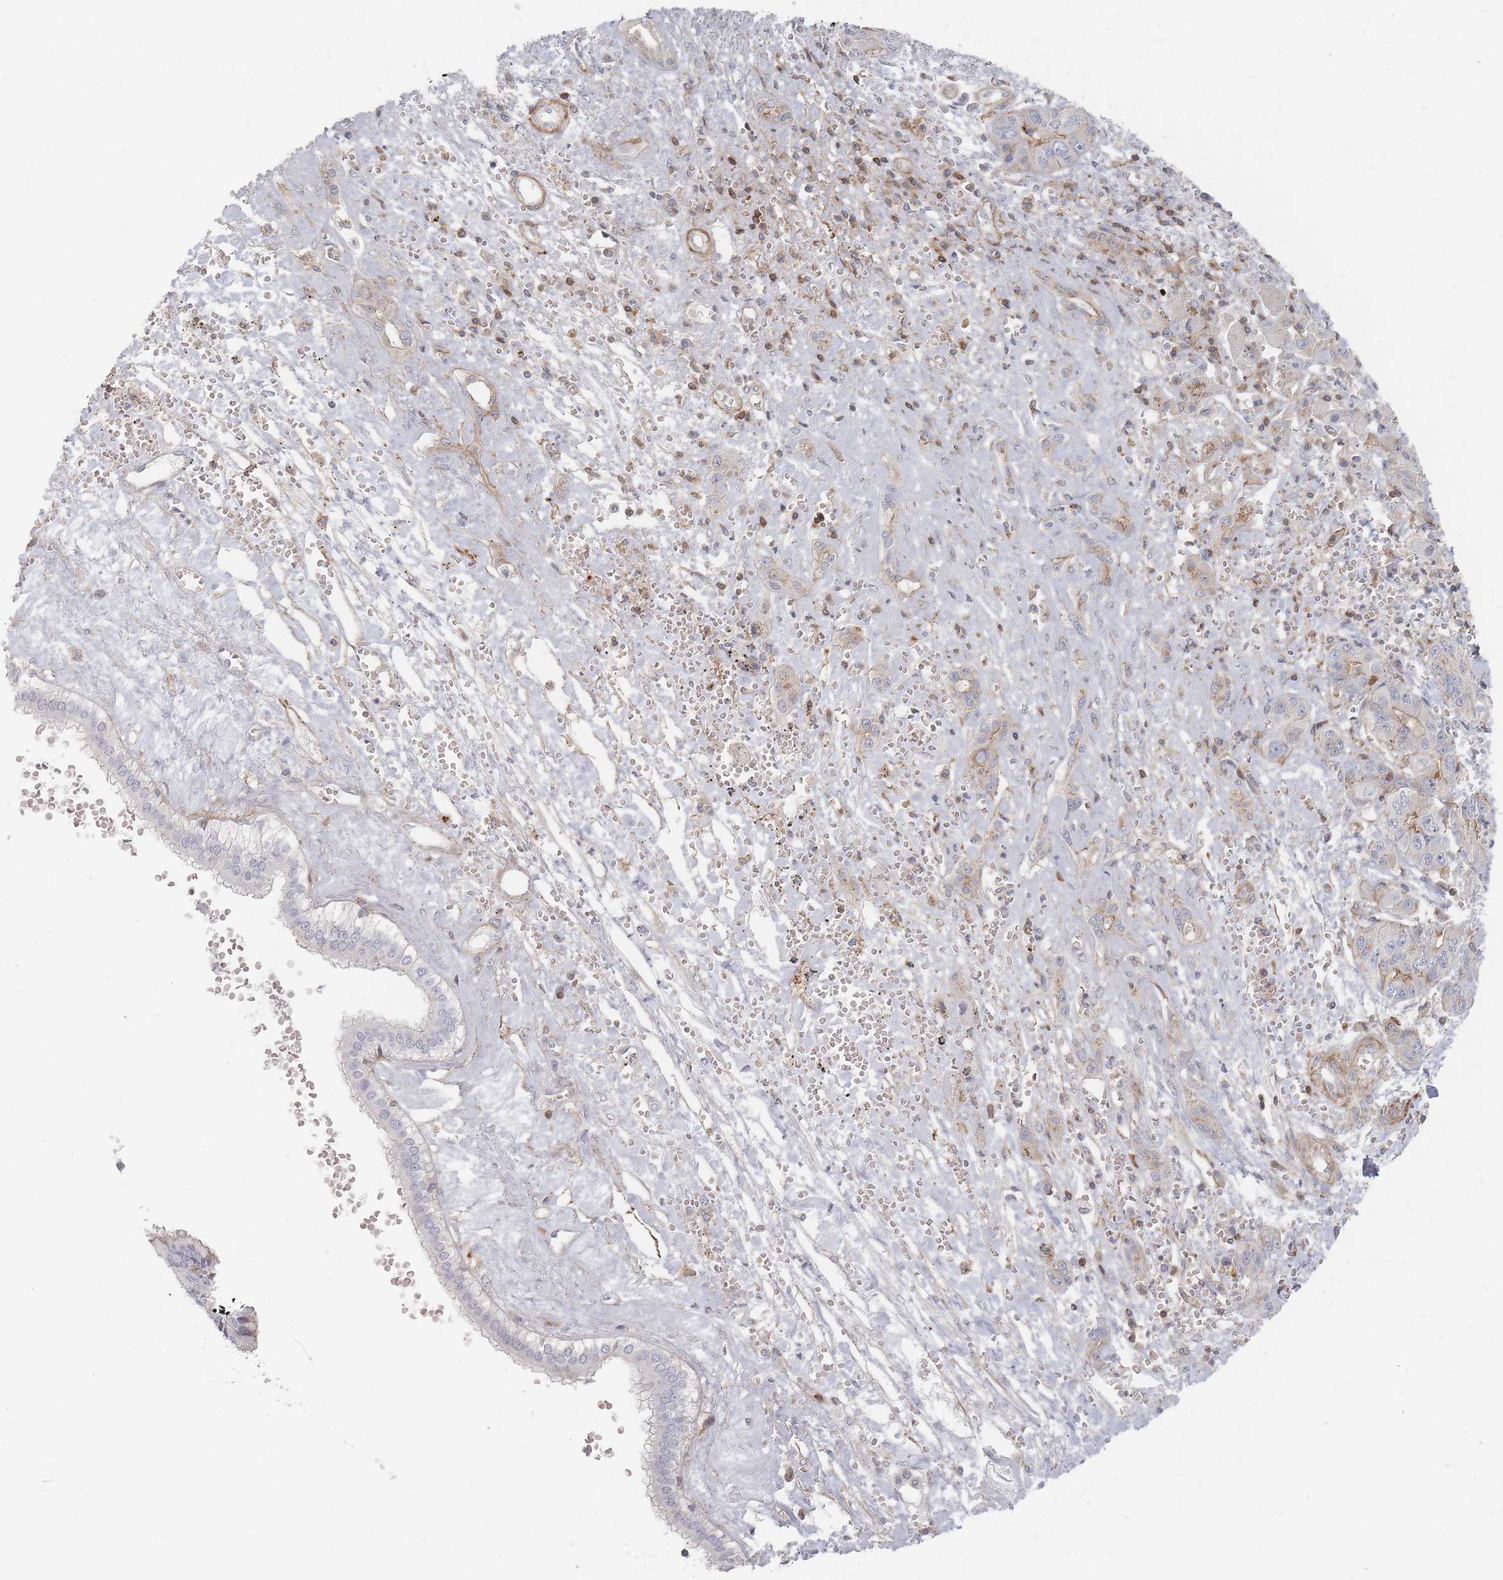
{"staining": {"intensity": "negative", "quantity": "none", "location": "none"}, "tissue": "liver cancer", "cell_type": "Tumor cells", "image_type": "cancer", "snomed": [{"axis": "morphology", "description": "Cholangiocarcinoma"}, {"axis": "topography", "description": "Liver"}], "caption": "This histopathology image is of liver cancer stained with IHC to label a protein in brown with the nuclei are counter-stained blue. There is no staining in tumor cells.", "gene": "ZNF852", "patient": {"sex": "male", "age": 67}}